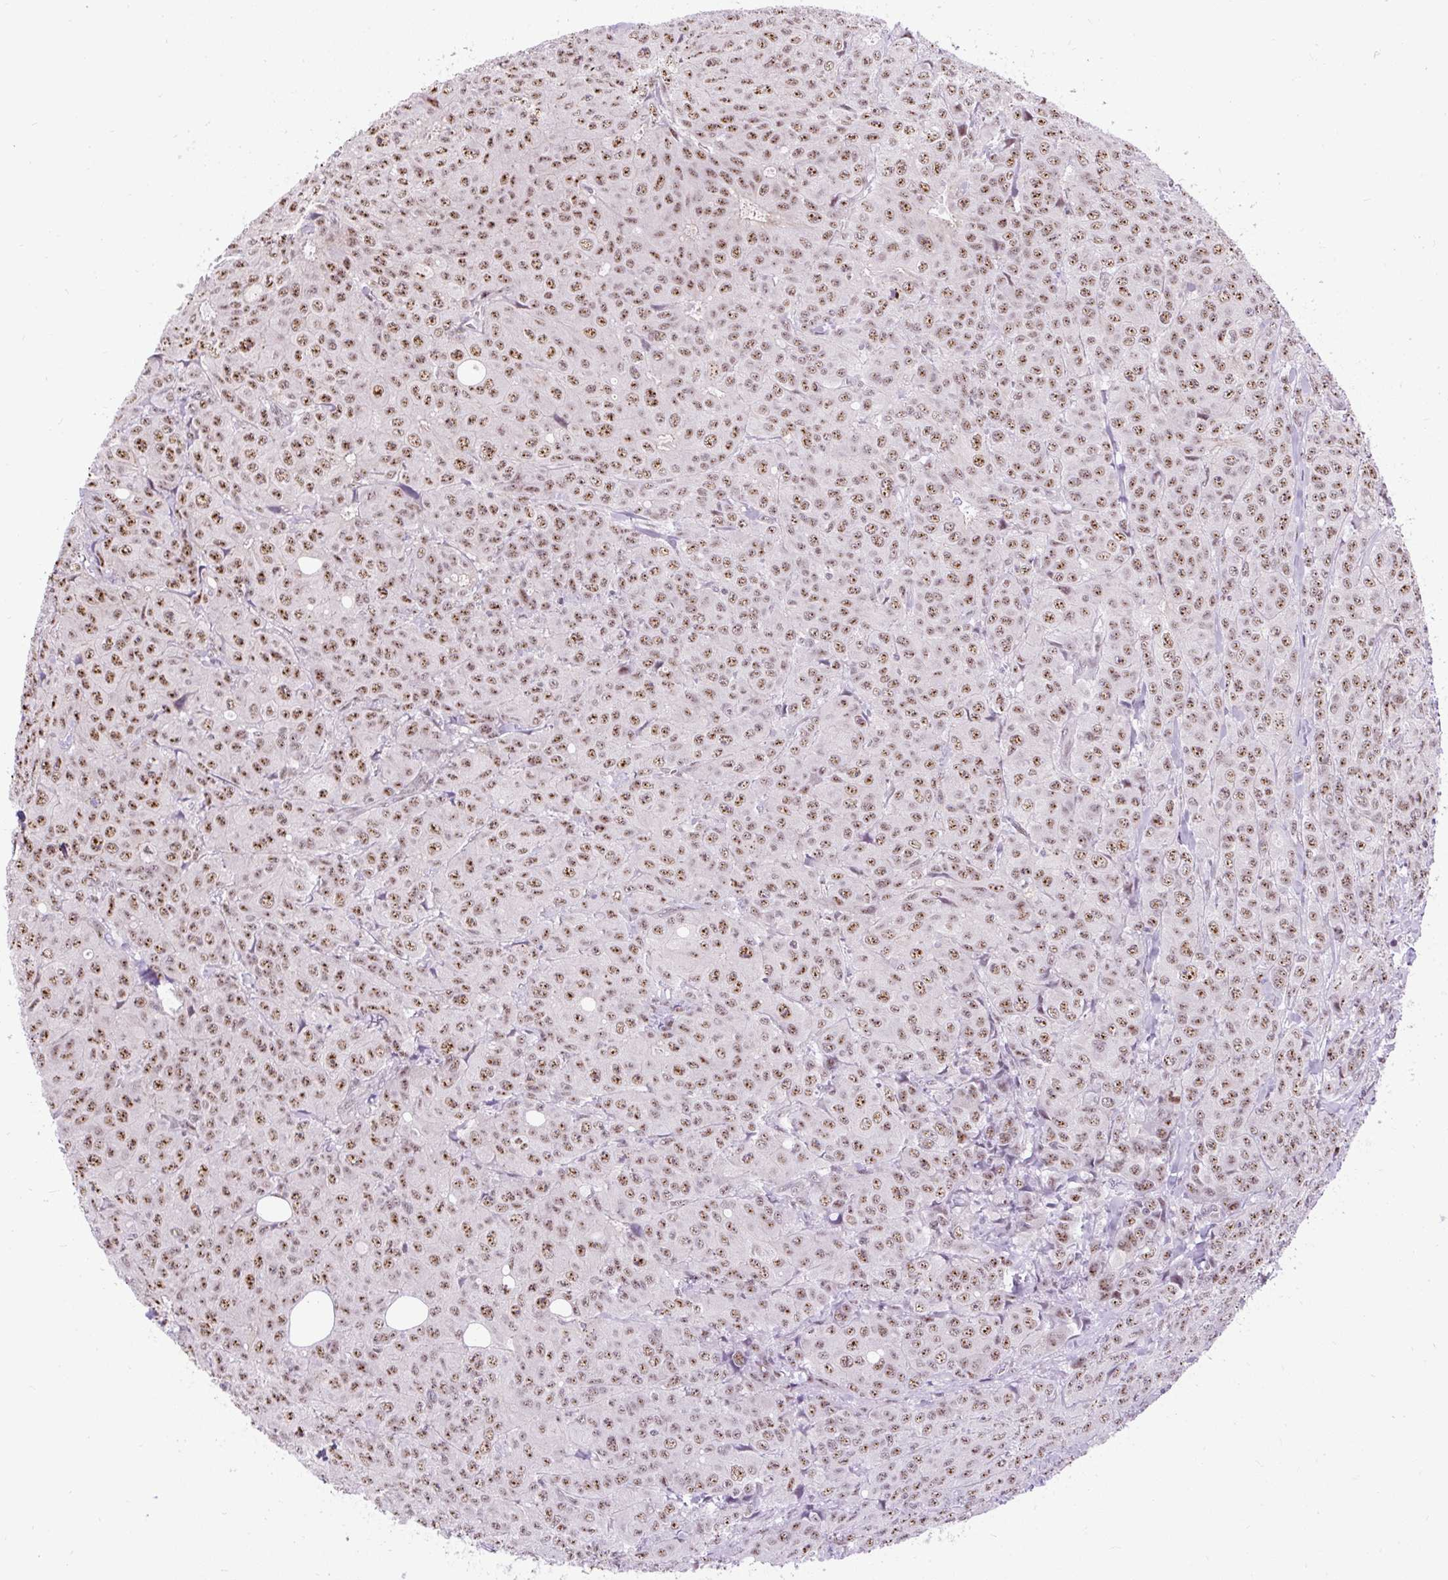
{"staining": {"intensity": "moderate", "quantity": ">75%", "location": "nuclear"}, "tissue": "breast cancer", "cell_type": "Tumor cells", "image_type": "cancer", "snomed": [{"axis": "morphology", "description": "Duct carcinoma"}, {"axis": "topography", "description": "Breast"}], "caption": "Breast cancer tissue demonstrates moderate nuclear expression in about >75% of tumor cells The staining was performed using DAB (3,3'-diaminobenzidine) to visualize the protein expression in brown, while the nuclei were stained in blue with hematoxylin (Magnification: 20x).", "gene": "SMC5", "patient": {"sex": "female", "age": 43}}